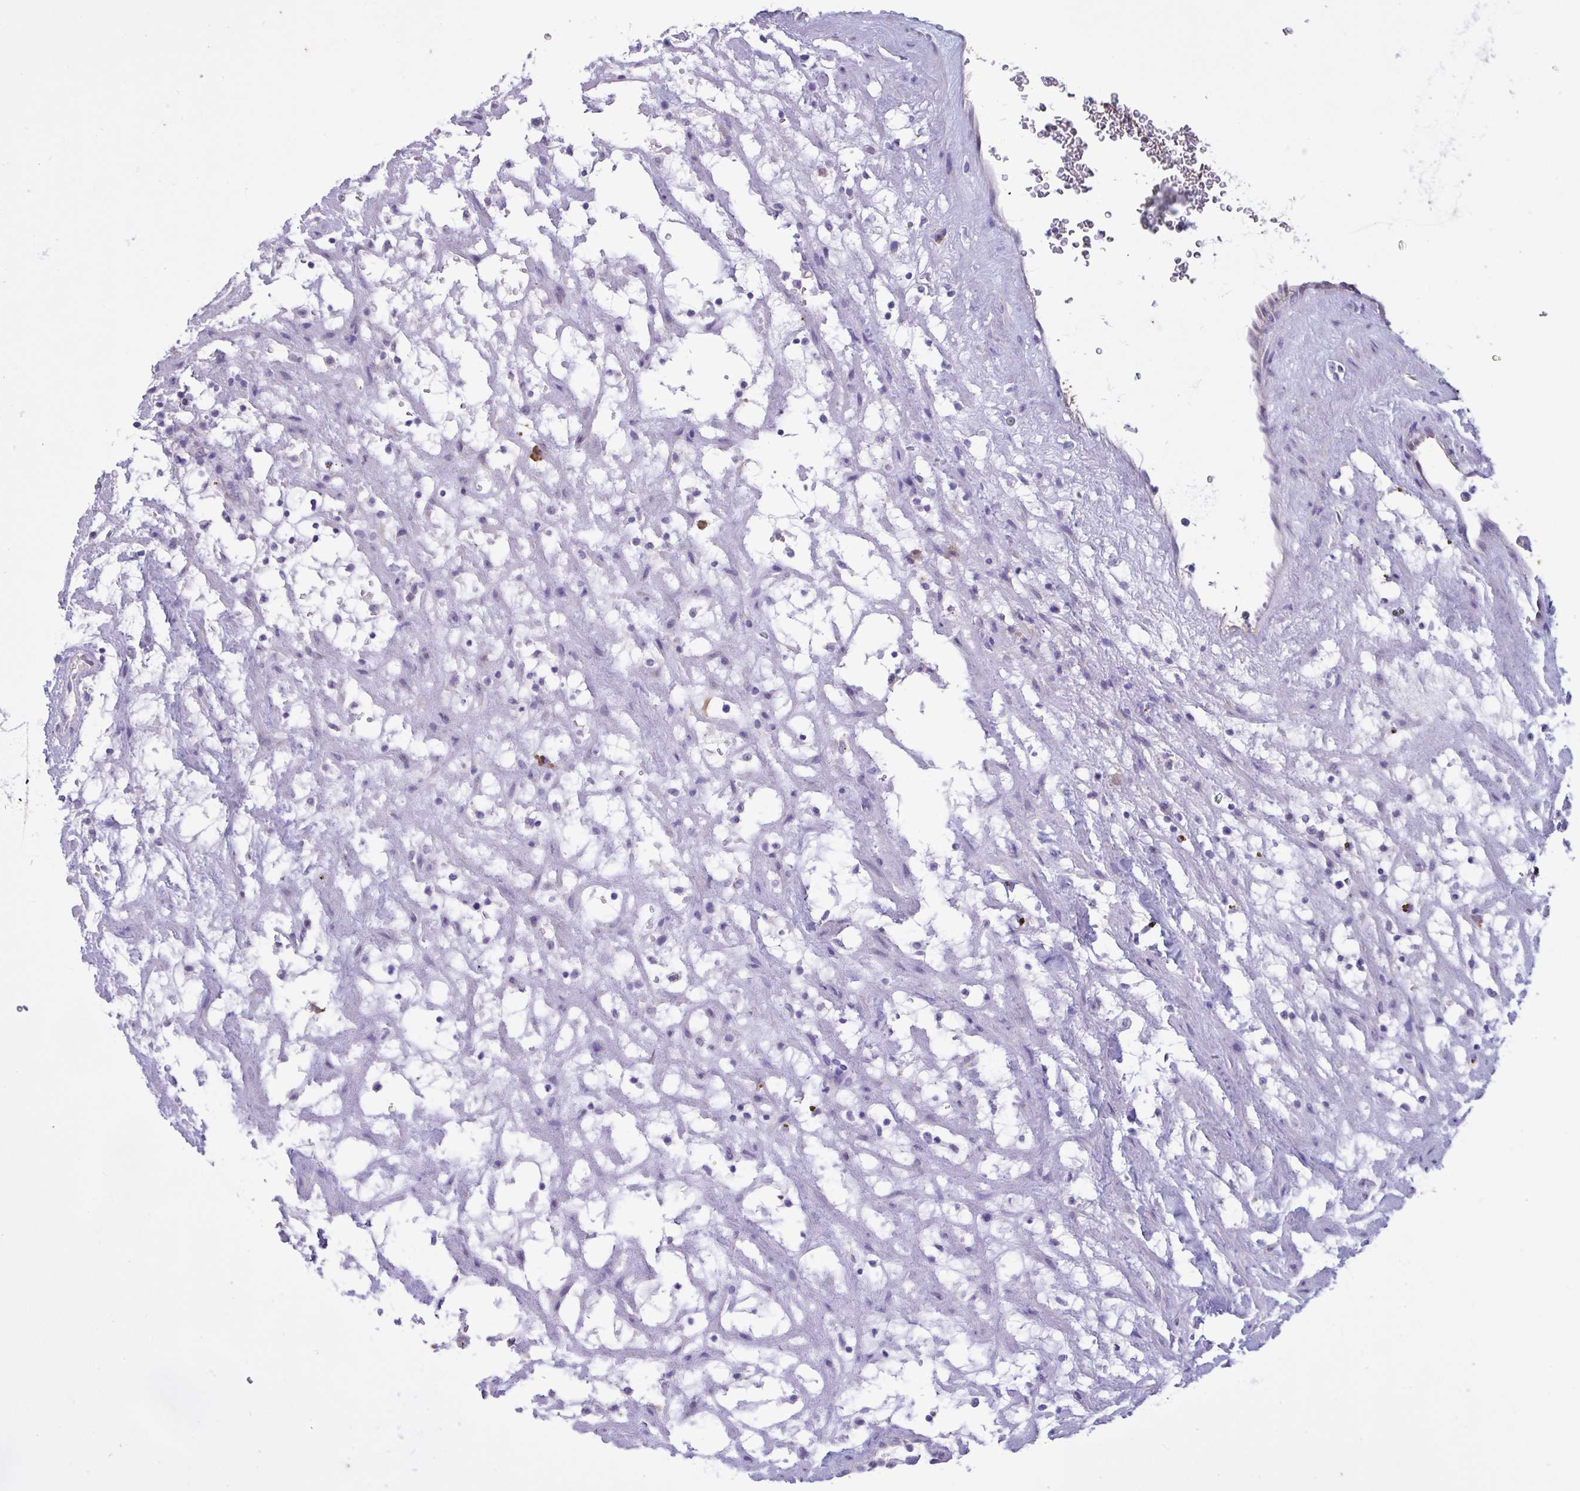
{"staining": {"intensity": "negative", "quantity": "none", "location": "none"}, "tissue": "renal cancer", "cell_type": "Tumor cells", "image_type": "cancer", "snomed": [{"axis": "morphology", "description": "Adenocarcinoma, NOS"}, {"axis": "topography", "description": "Kidney"}], "caption": "Tumor cells show no significant expression in adenocarcinoma (renal).", "gene": "SLC66A1", "patient": {"sex": "female", "age": 69}}